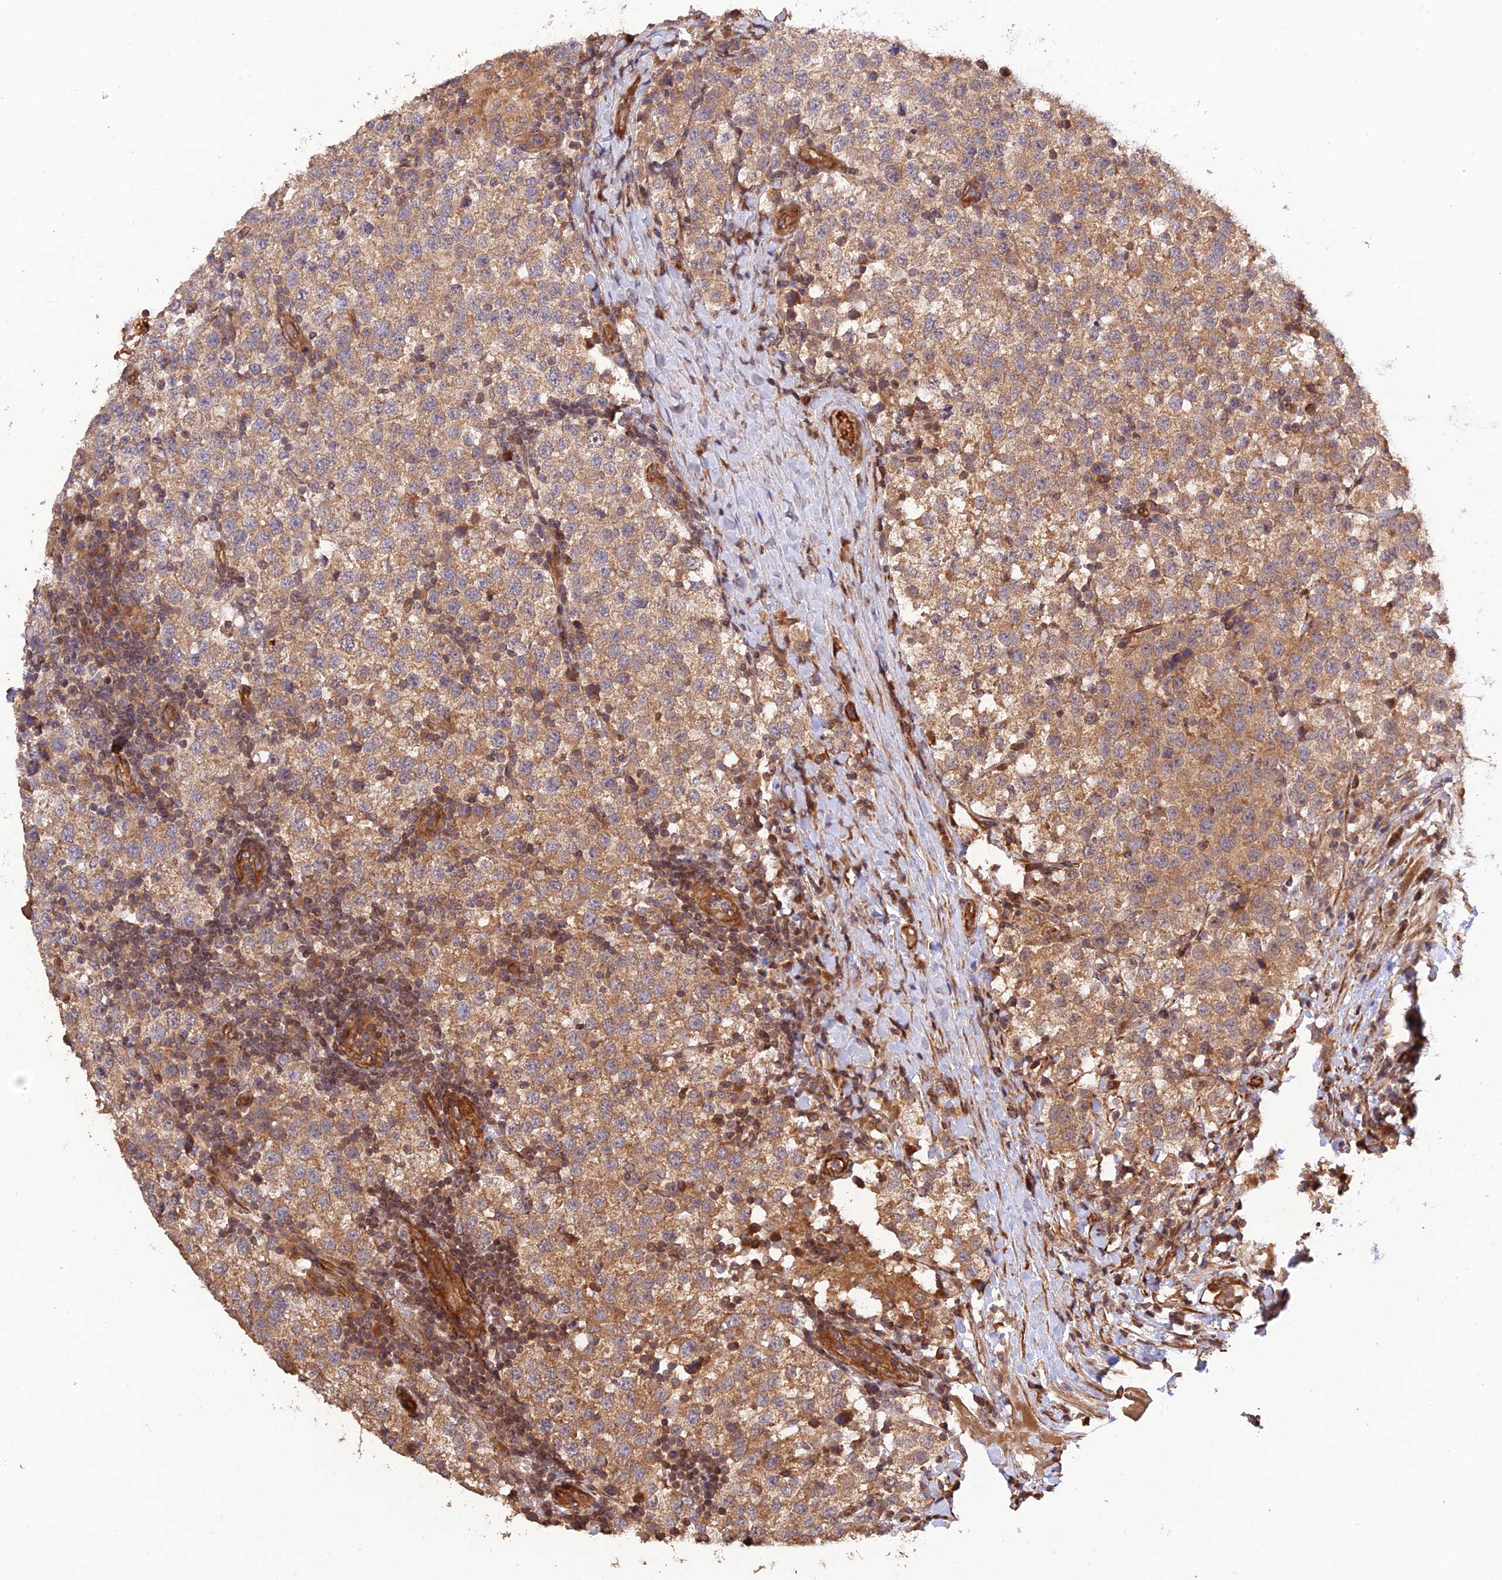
{"staining": {"intensity": "moderate", "quantity": ">75%", "location": "cytoplasmic/membranous"}, "tissue": "testis cancer", "cell_type": "Tumor cells", "image_type": "cancer", "snomed": [{"axis": "morphology", "description": "Seminoma, NOS"}, {"axis": "topography", "description": "Testis"}], "caption": "Testis cancer stained with a protein marker displays moderate staining in tumor cells.", "gene": "CREBL2", "patient": {"sex": "male", "age": 34}}